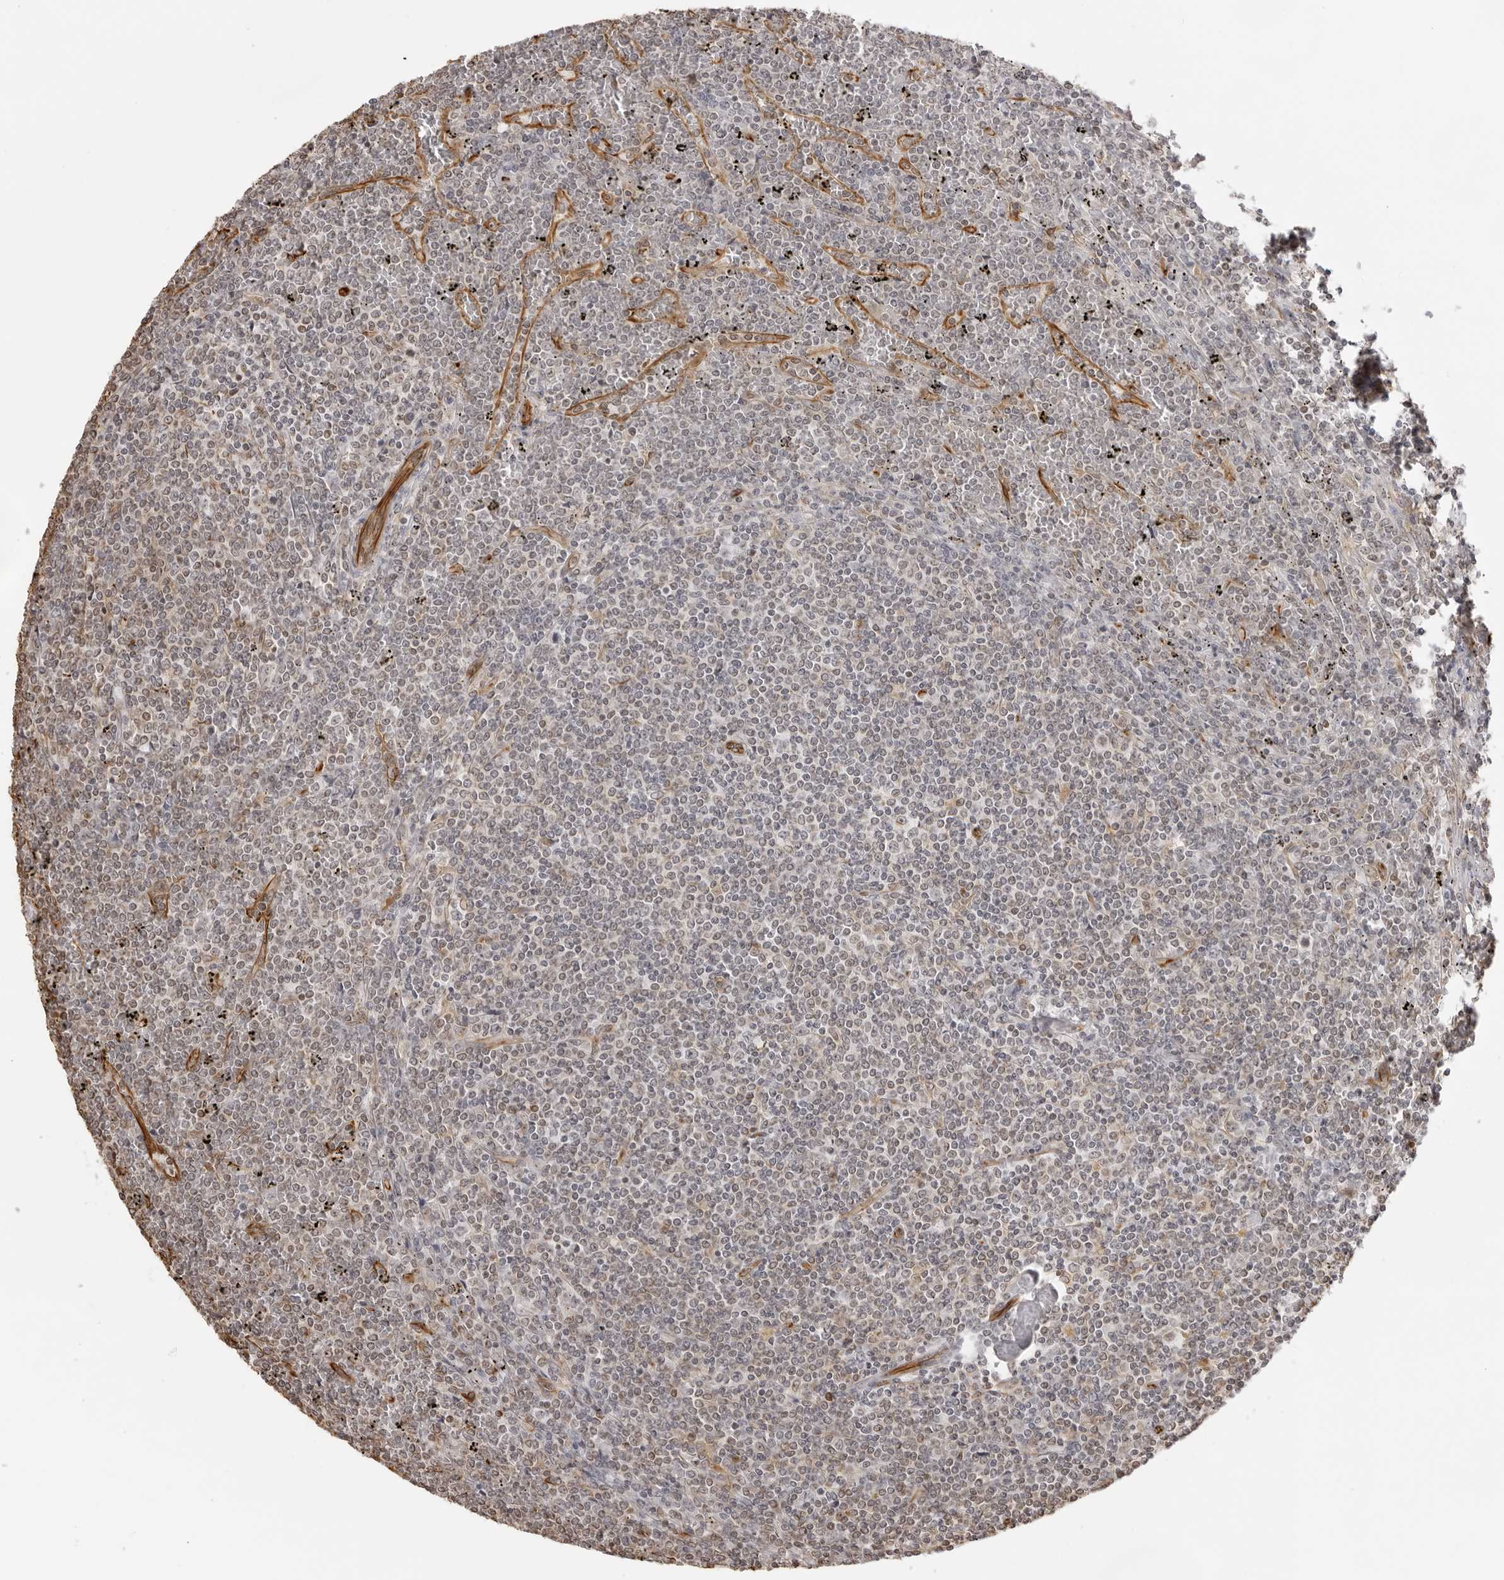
{"staining": {"intensity": "negative", "quantity": "none", "location": "none"}, "tissue": "lymphoma", "cell_type": "Tumor cells", "image_type": "cancer", "snomed": [{"axis": "morphology", "description": "Malignant lymphoma, non-Hodgkin's type, Low grade"}, {"axis": "topography", "description": "Spleen"}], "caption": "The image demonstrates no significant positivity in tumor cells of lymphoma. (DAB (3,3'-diaminobenzidine) immunohistochemistry, high magnification).", "gene": "DYNLT5", "patient": {"sex": "female", "age": 19}}